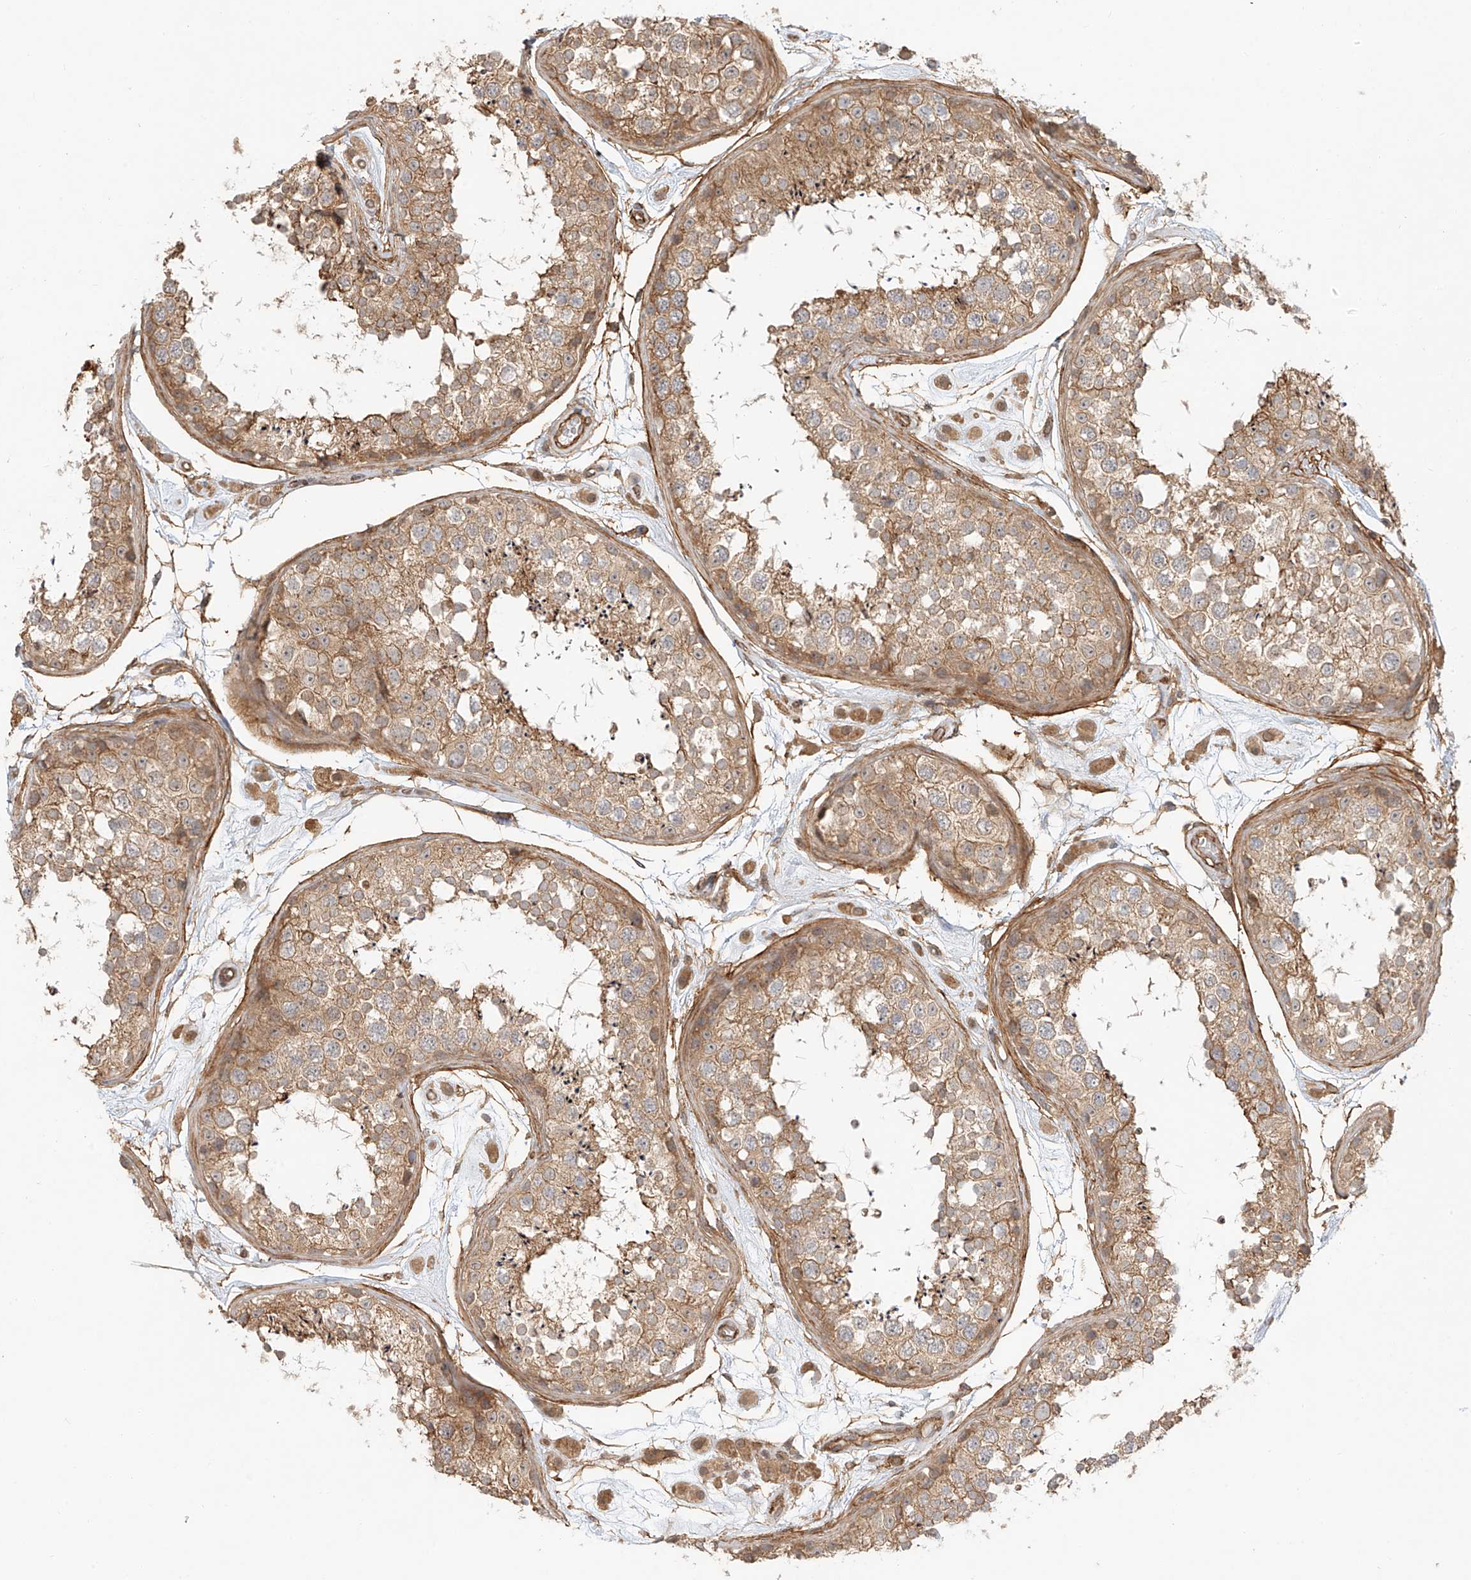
{"staining": {"intensity": "moderate", "quantity": ">75%", "location": "cytoplasmic/membranous"}, "tissue": "testis", "cell_type": "Cells in seminiferous ducts", "image_type": "normal", "snomed": [{"axis": "morphology", "description": "Normal tissue, NOS"}, {"axis": "topography", "description": "Testis"}], "caption": "Immunohistochemical staining of normal testis displays moderate cytoplasmic/membranous protein staining in about >75% of cells in seminiferous ducts.", "gene": "CSMD3", "patient": {"sex": "male", "age": 25}}